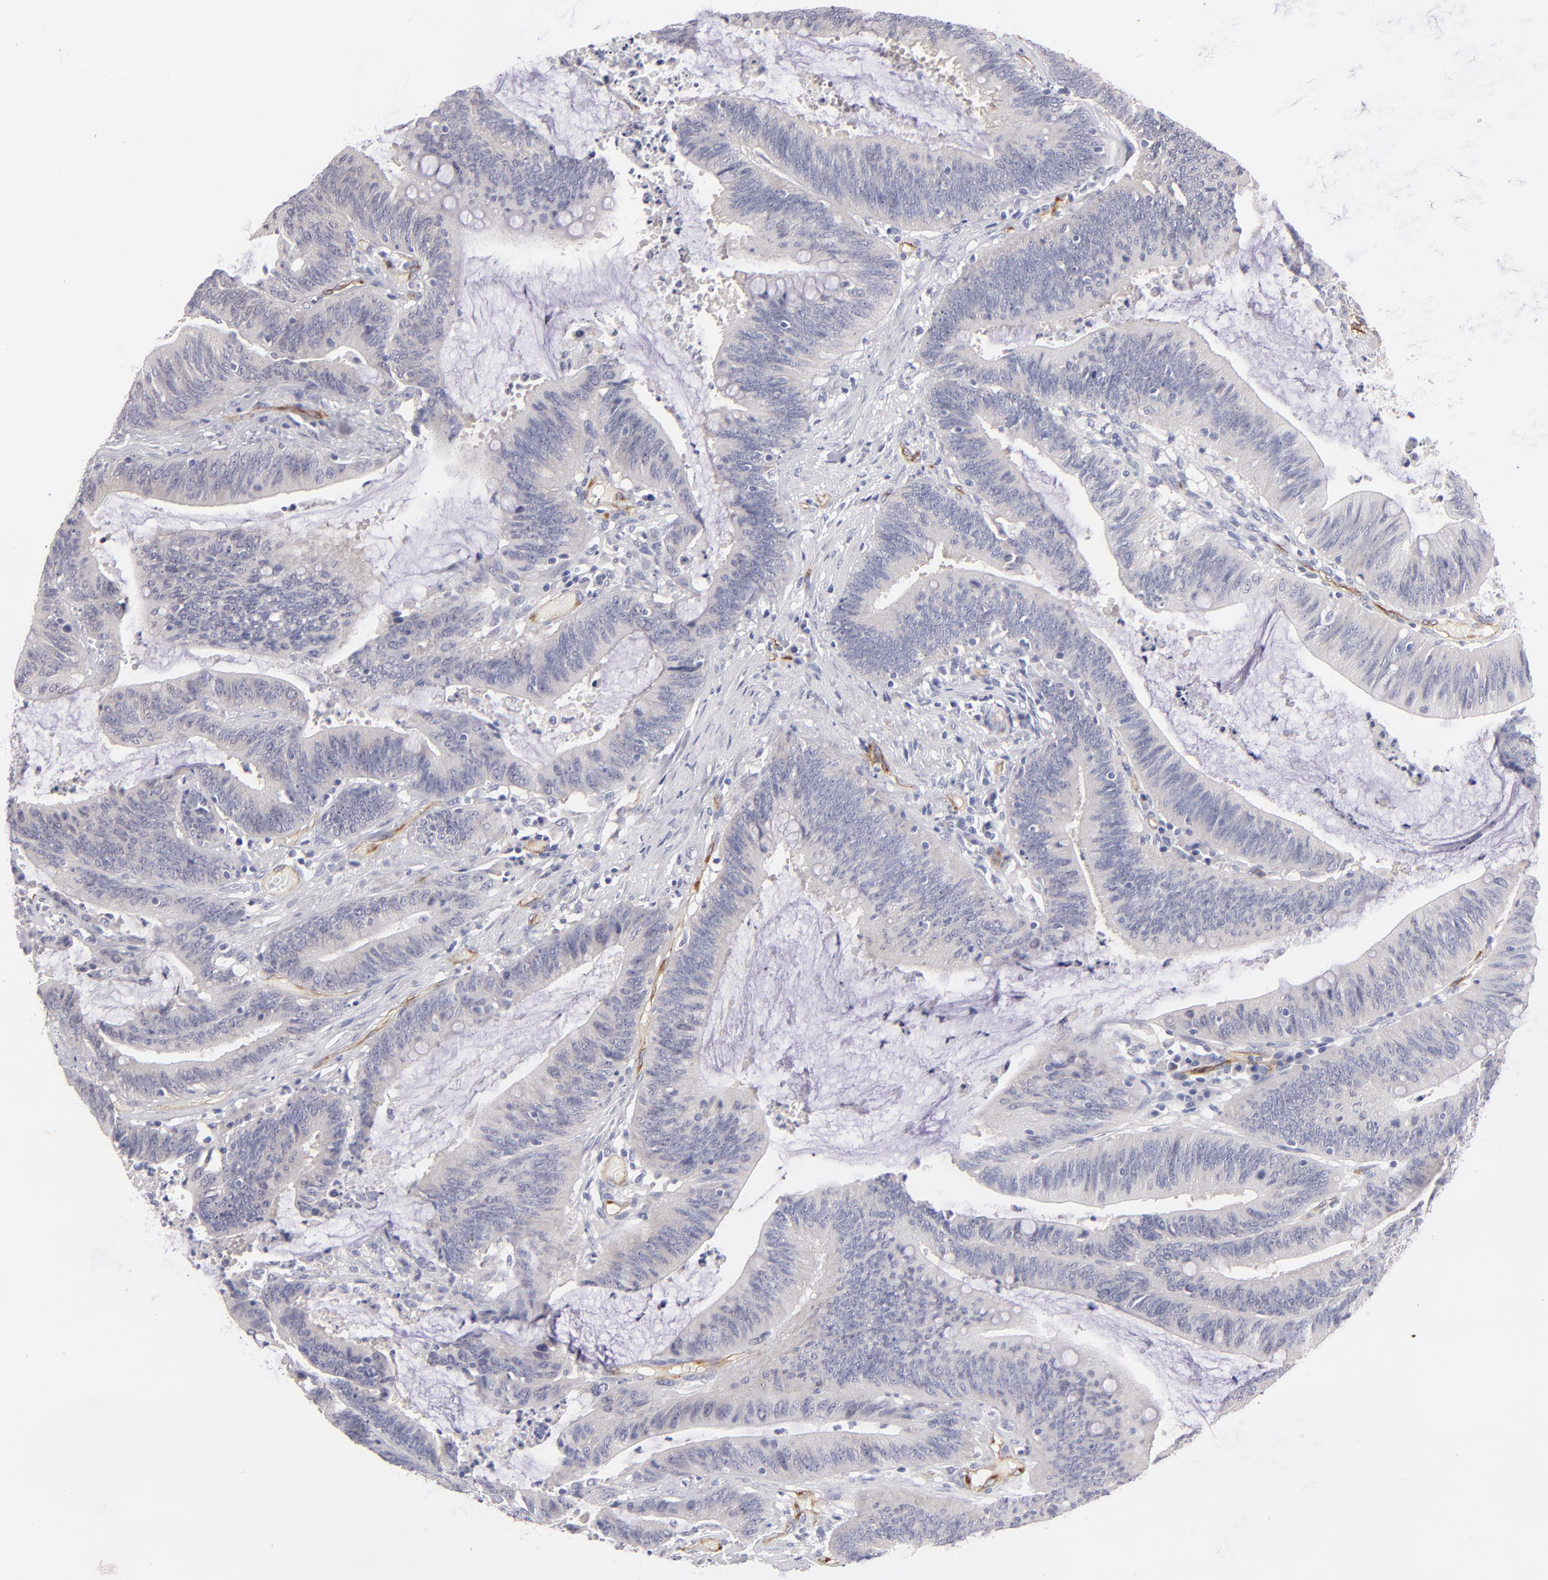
{"staining": {"intensity": "negative", "quantity": "none", "location": "none"}, "tissue": "colorectal cancer", "cell_type": "Tumor cells", "image_type": "cancer", "snomed": [{"axis": "morphology", "description": "Adenocarcinoma, NOS"}, {"axis": "topography", "description": "Rectum"}], "caption": "Immunohistochemical staining of colorectal cancer (adenocarcinoma) exhibits no significant positivity in tumor cells.", "gene": "PLVAP", "patient": {"sex": "female", "age": 66}}